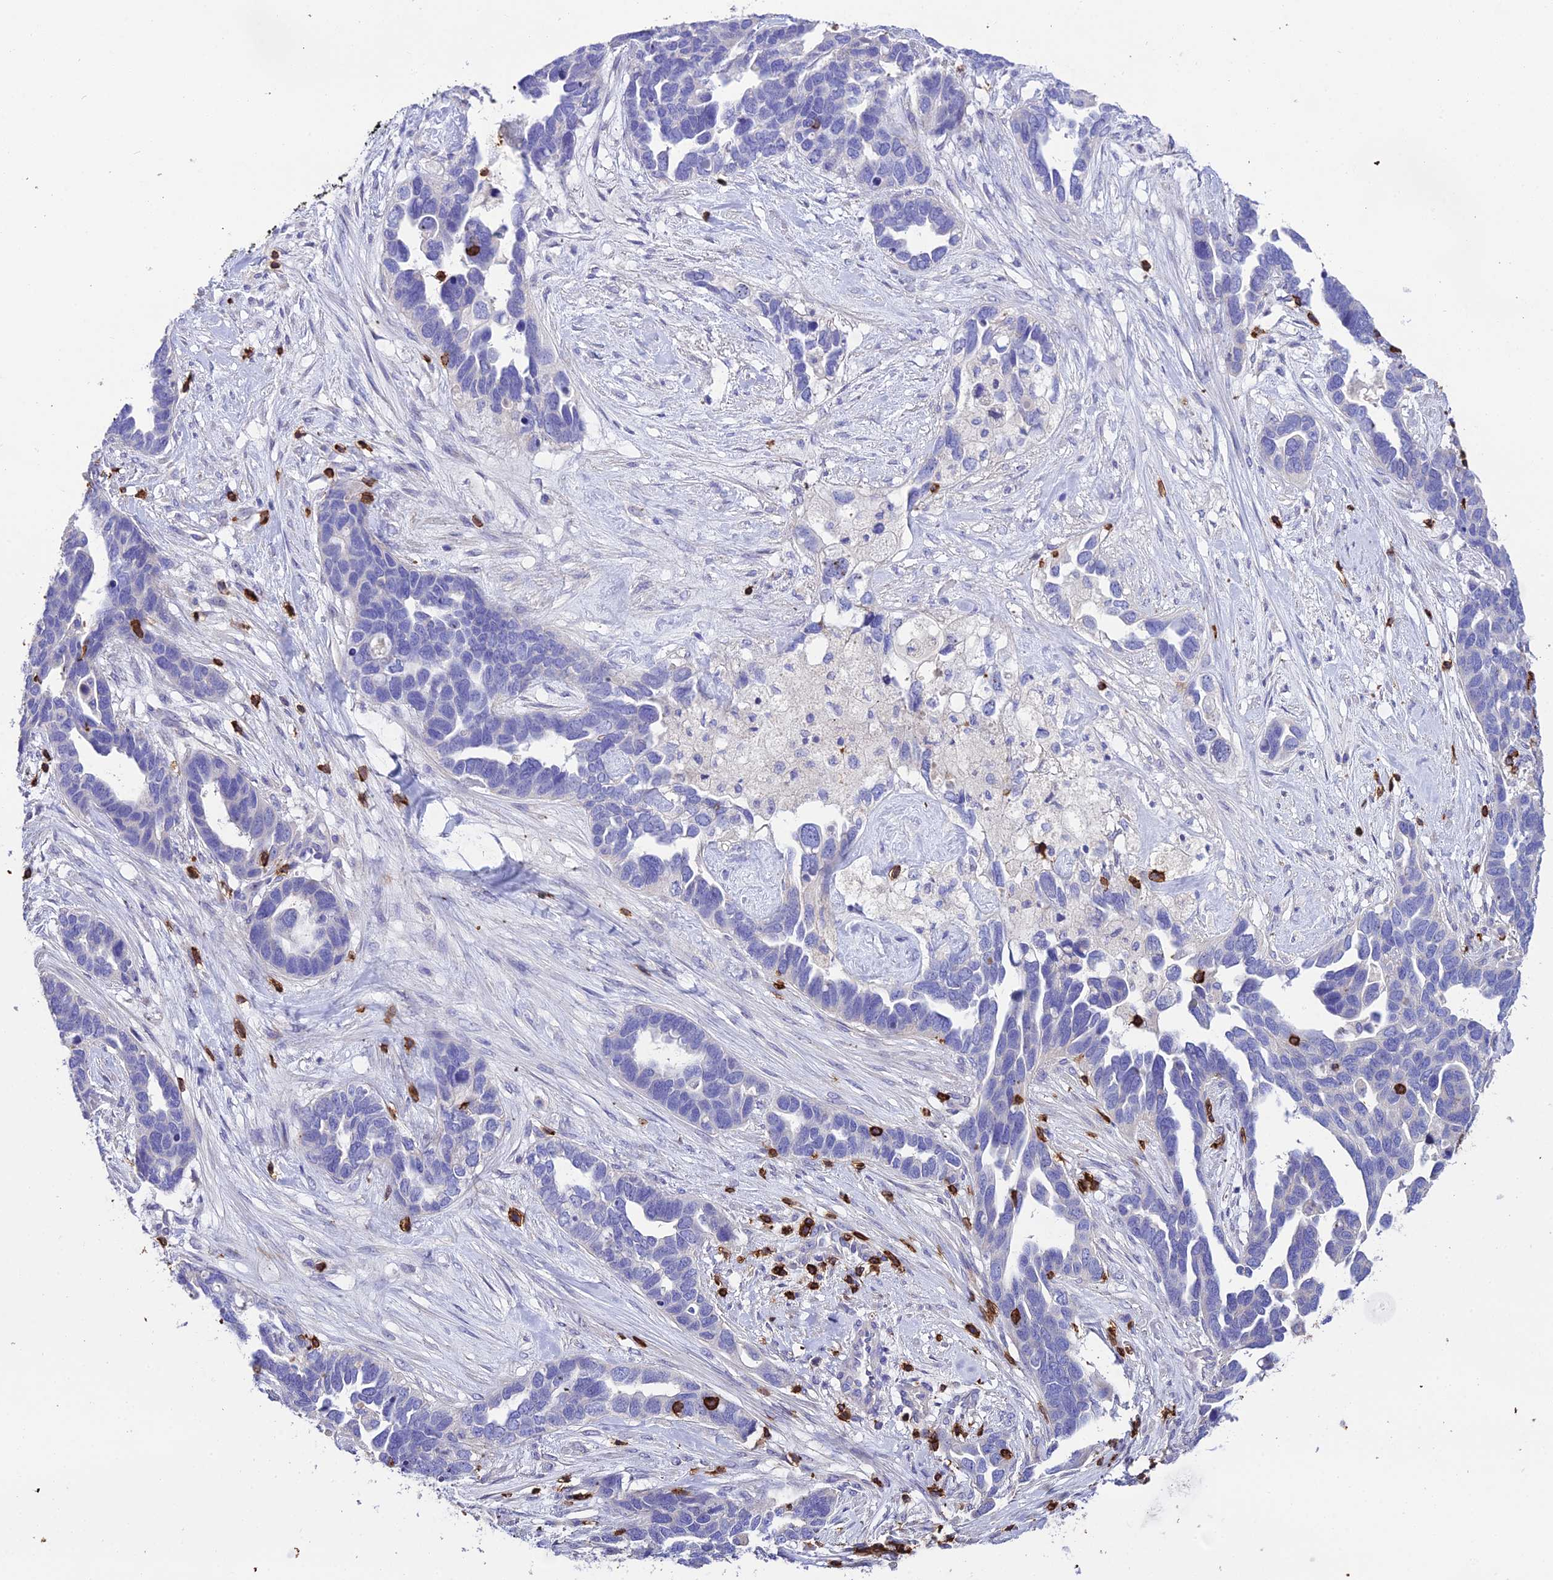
{"staining": {"intensity": "negative", "quantity": "none", "location": "none"}, "tissue": "ovarian cancer", "cell_type": "Tumor cells", "image_type": "cancer", "snomed": [{"axis": "morphology", "description": "Cystadenocarcinoma, serous, NOS"}, {"axis": "topography", "description": "Ovary"}], "caption": "Image shows no significant protein staining in tumor cells of ovarian cancer (serous cystadenocarcinoma).", "gene": "PTPRCAP", "patient": {"sex": "female", "age": 54}}